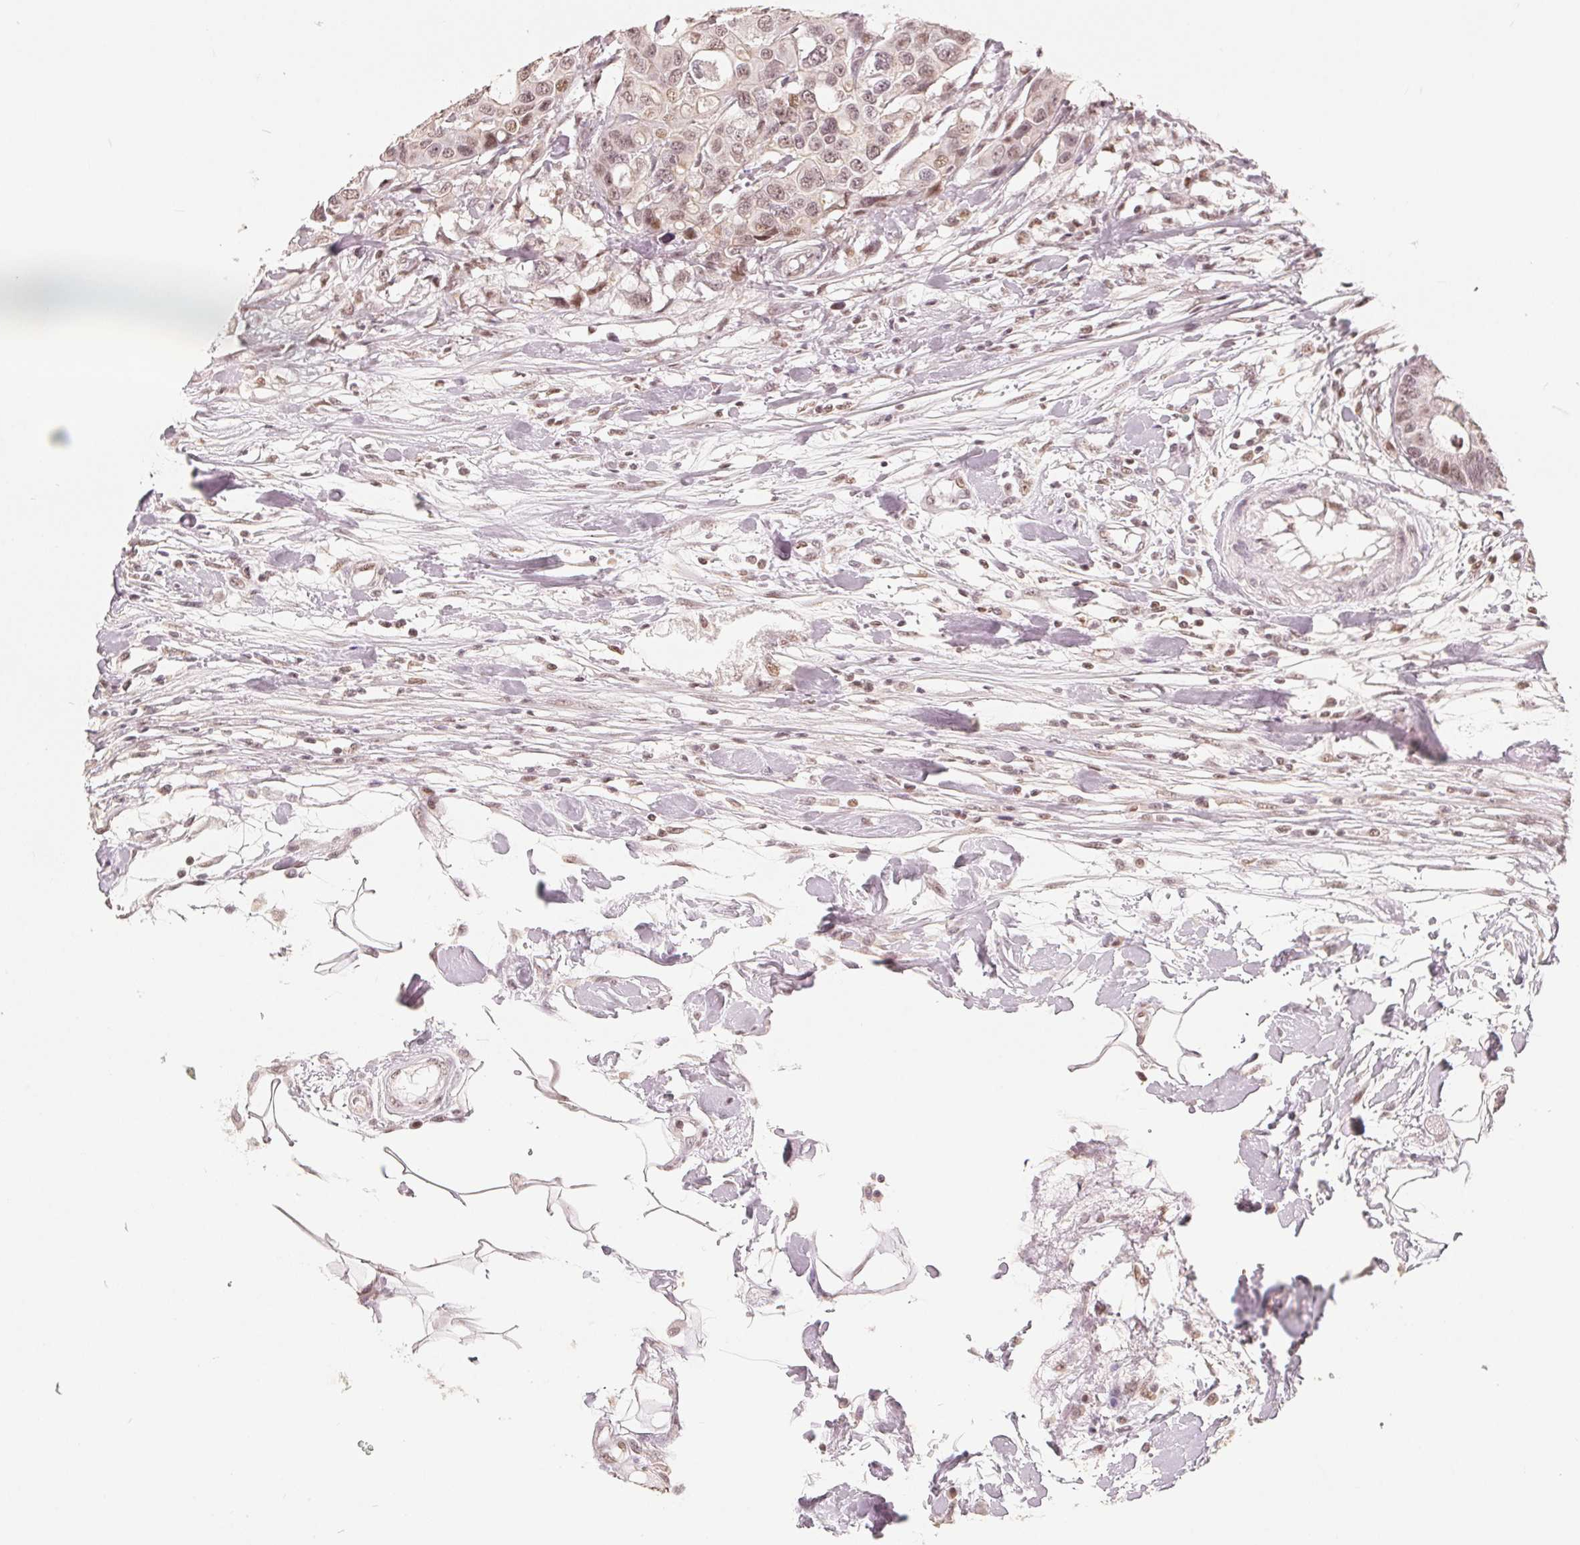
{"staining": {"intensity": "weak", "quantity": ">75%", "location": "nuclear"}, "tissue": "colorectal cancer", "cell_type": "Tumor cells", "image_type": "cancer", "snomed": [{"axis": "morphology", "description": "Adenocarcinoma, NOS"}, {"axis": "topography", "description": "Colon"}], "caption": "DAB immunohistochemical staining of adenocarcinoma (colorectal) shows weak nuclear protein expression in approximately >75% of tumor cells.", "gene": "CCDC138", "patient": {"sex": "male", "age": 77}}